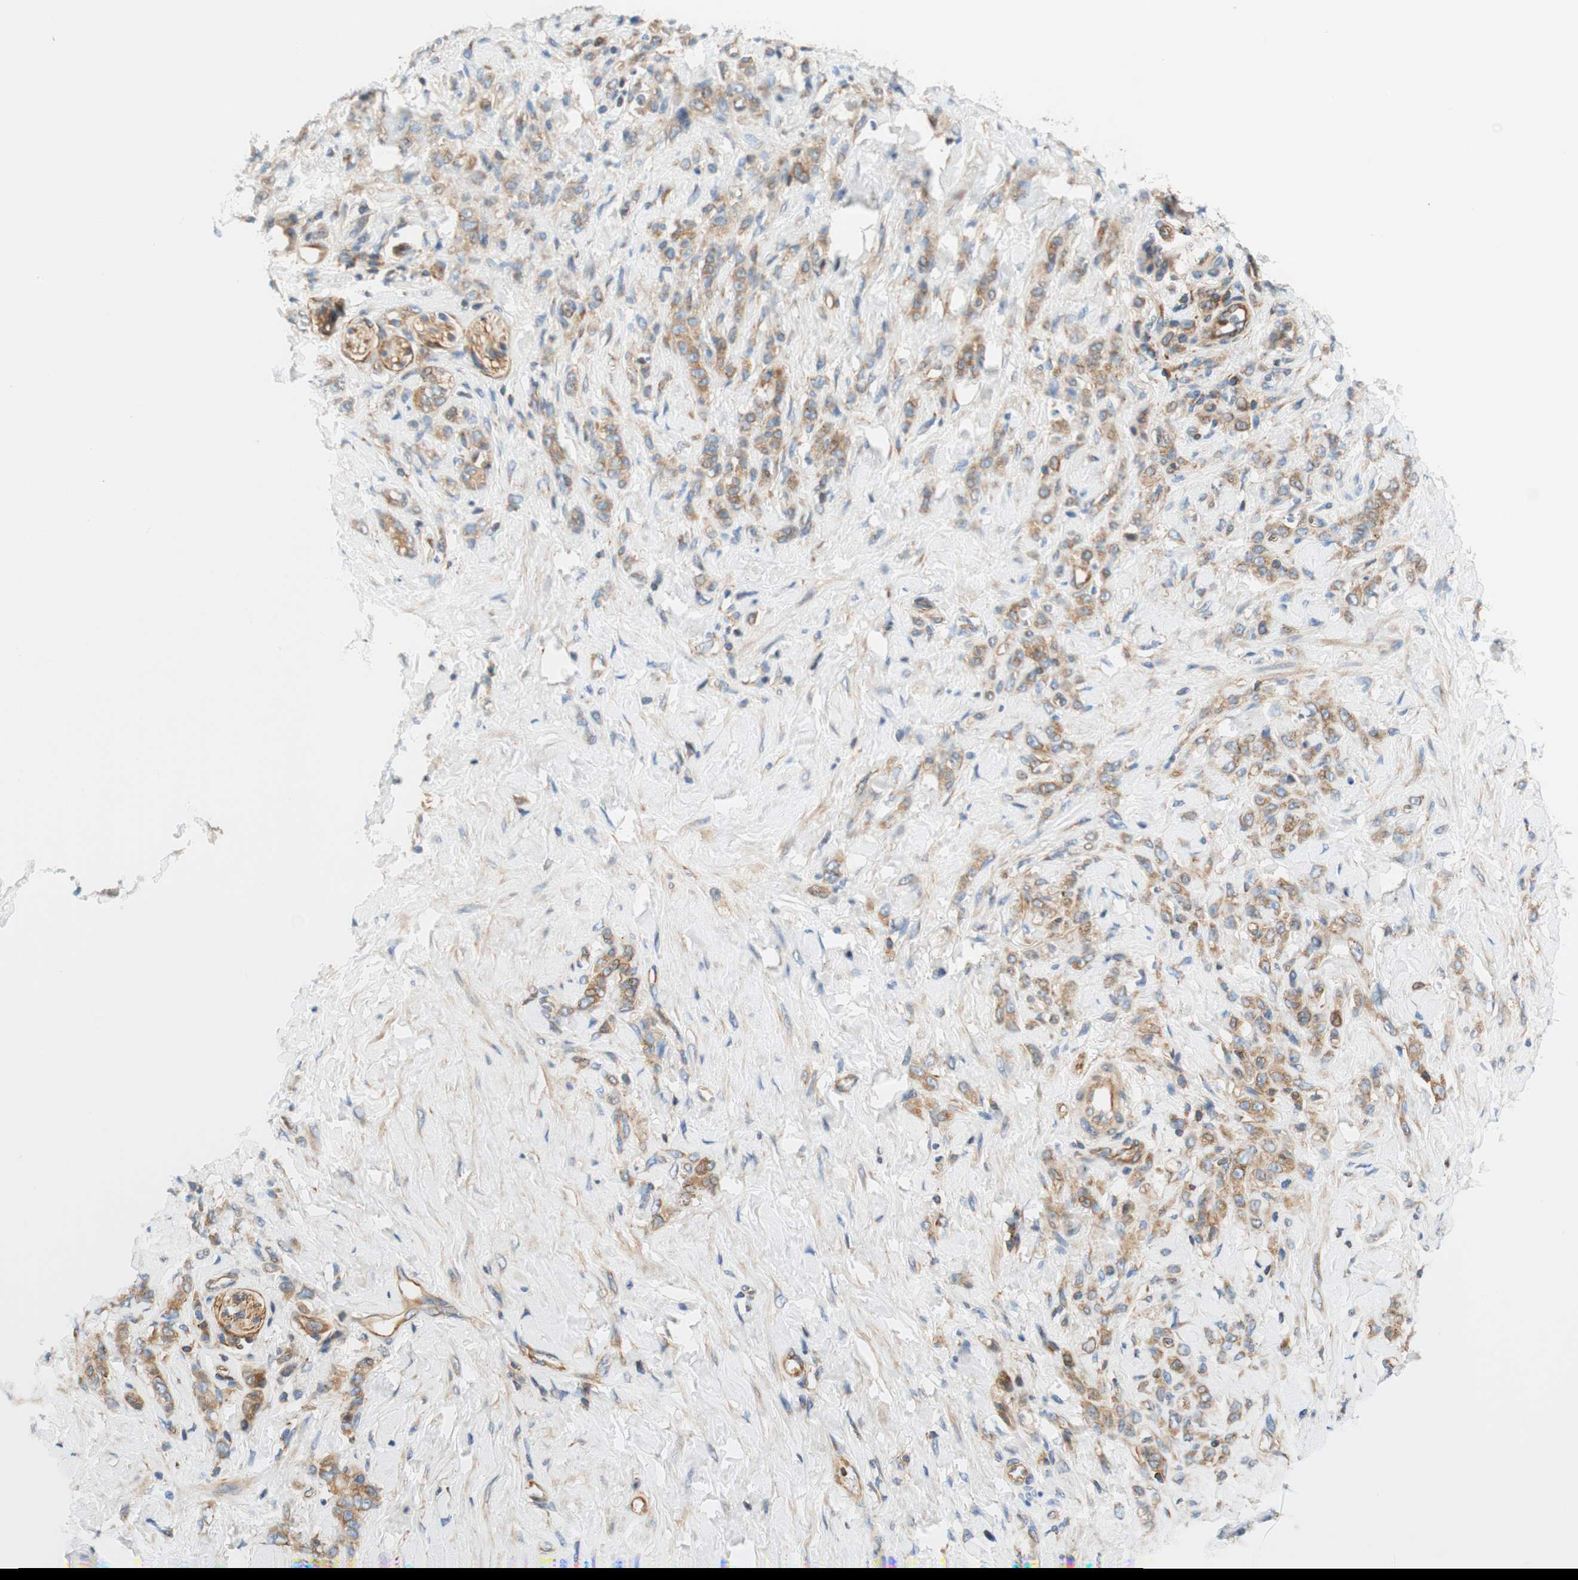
{"staining": {"intensity": "moderate", "quantity": ">75%", "location": "cytoplasmic/membranous"}, "tissue": "stomach cancer", "cell_type": "Tumor cells", "image_type": "cancer", "snomed": [{"axis": "morphology", "description": "Adenocarcinoma, NOS"}, {"axis": "topography", "description": "Stomach"}], "caption": "Immunohistochemical staining of stomach cancer (adenocarcinoma) reveals medium levels of moderate cytoplasmic/membranous staining in approximately >75% of tumor cells. Using DAB (3,3'-diaminobenzidine) (brown) and hematoxylin (blue) stains, captured at high magnification using brightfield microscopy.", "gene": "VPS26A", "patient": {"sex": "male", "age": 82}}